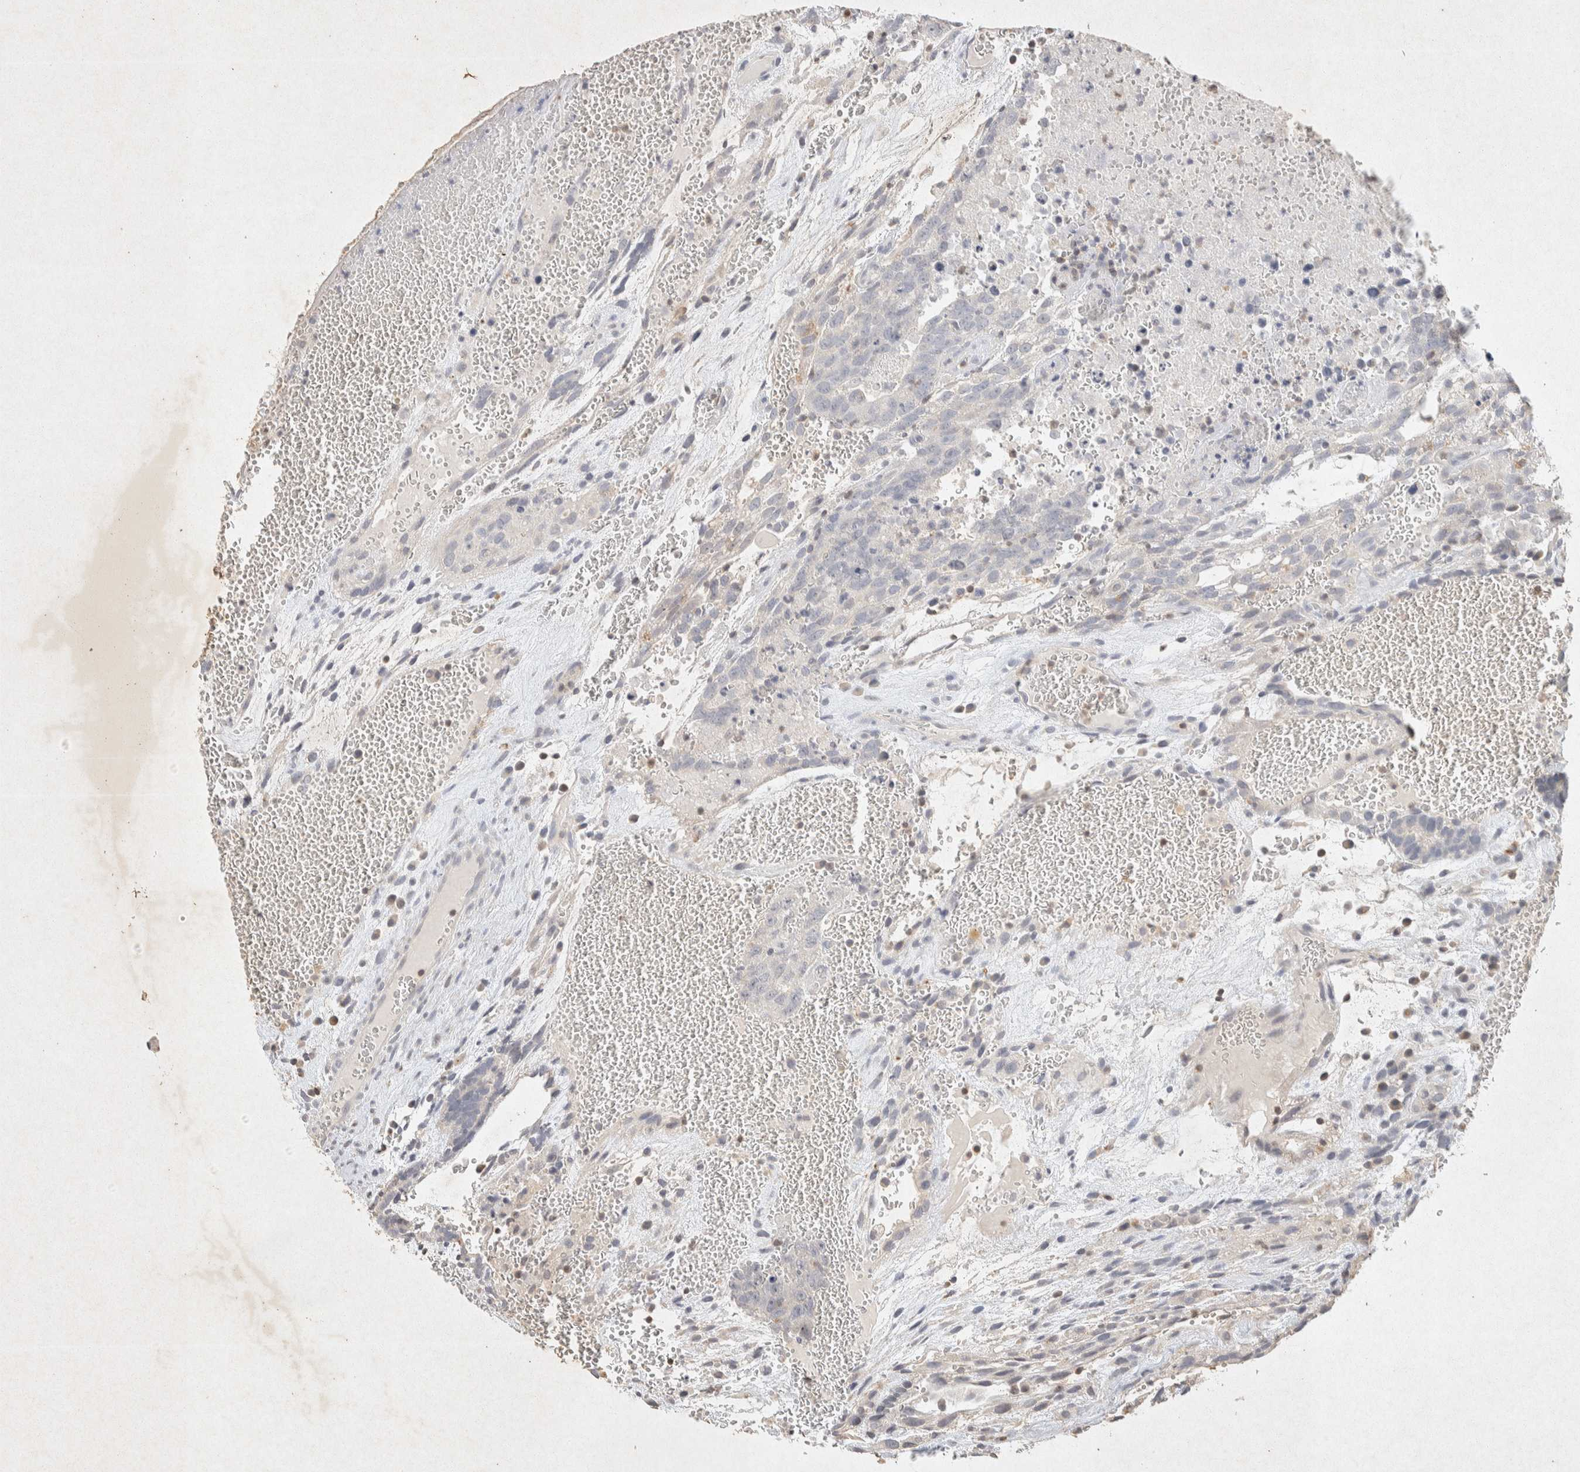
{"staining": {"intensity": "negative", "quantity": "none", "location": "none"}, "tissue": "testis cancer", "cell_type": "Tumor cells", "image_type": "cancer", "snomed": [{"axis": "morphology", "description": "Seminoma, NOS"}, {"axis": "morphology", "description": "Carcinoma, Embryonal, NOS"}, {"axis": "topography", "description": "Testis"}], "caption": "A histopathology image of testis cancer stained for a protein displays no brown staining in tumor cells.", "gene": "RAC2", "patient": {"sex": "male", "age": 52}}